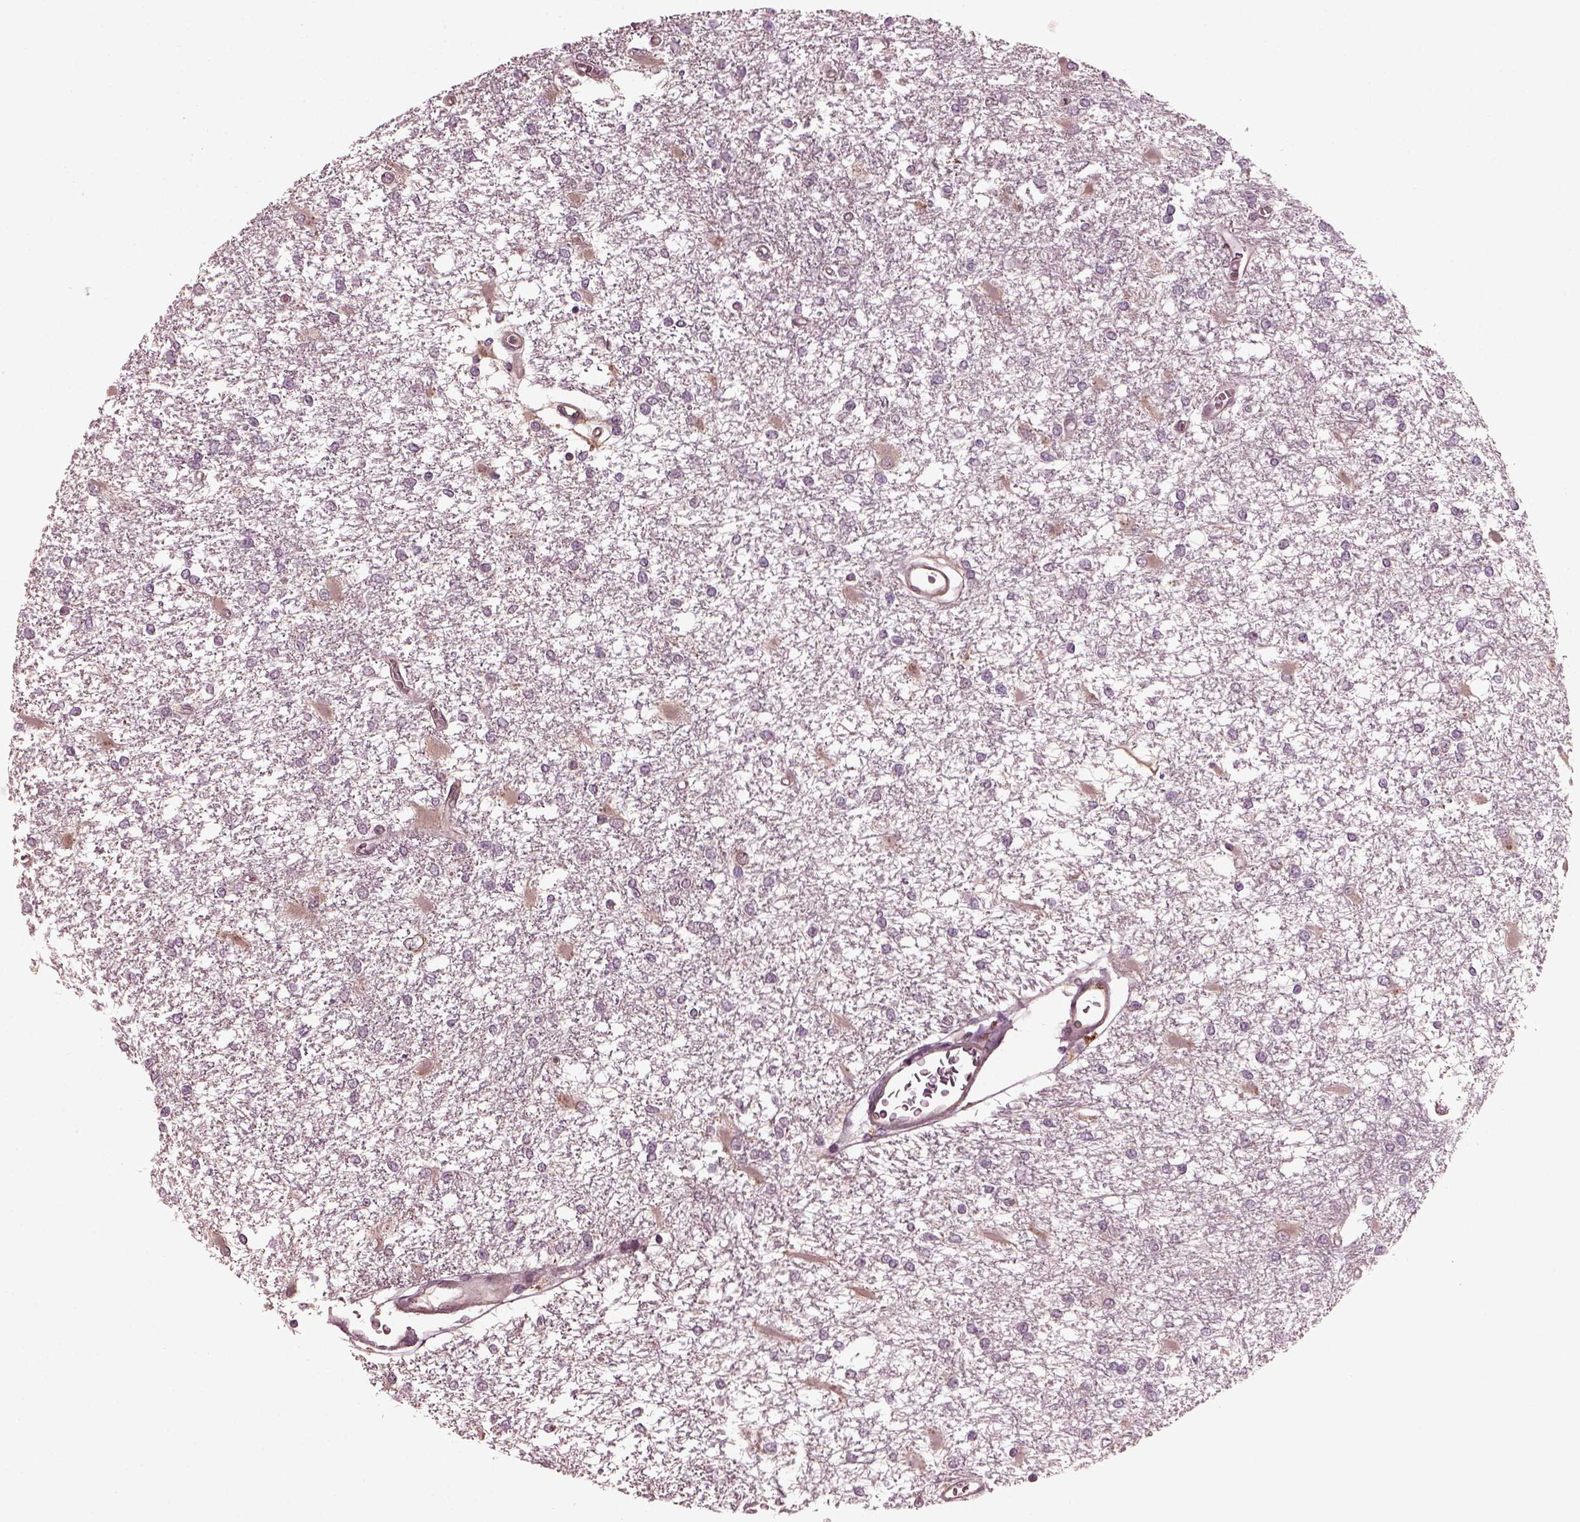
{"staining": {"intensity": "negative", "quantity": "none", "location": "none"}, "tissue": "glioma", "cell_type": "Tumor cells", "image_type": "cancer", "snomed": [{"axis": "morphology", "description": "Glioma, malignant, High grade"}, {"axis": "topography", "description": "Cerebral cortex"}], "caption": "A histopathology image of human glioma is negative for staining in tumor cells.", "gene": "PORCN", "patient": {"sex": "male", "age": 79}}